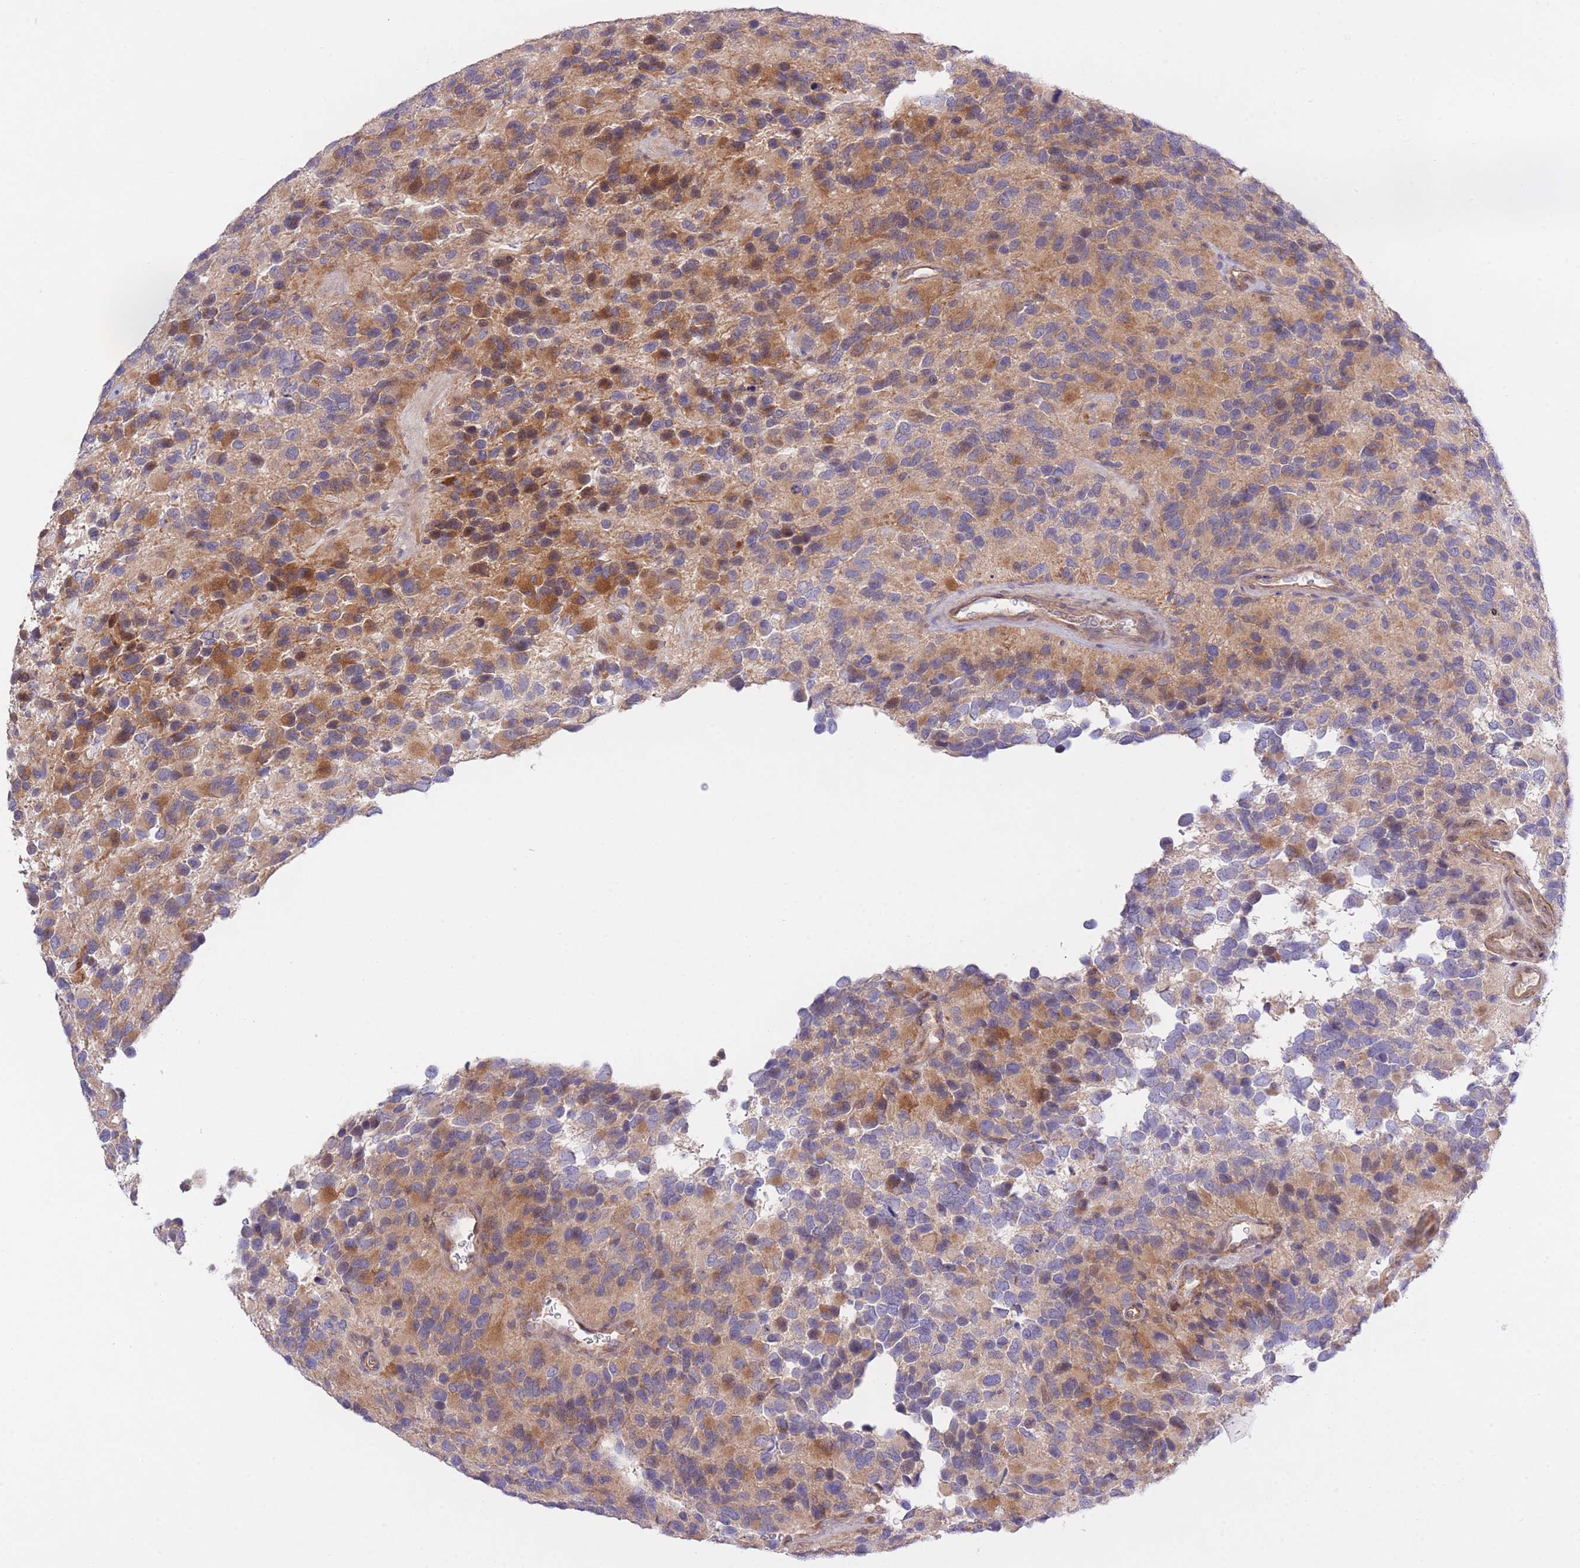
{"staining": {"intensity": "moderate", "quantity": "25%-75%", "location": "cytoplasmic/membranous"}, "tissue": "glioma", "cell_type": "Tumor cells", "image_type": "cancer", "snomed": [{"axis": "morphology", "description": "Glioma, malignant, High grade"}, {"axis": "topography", "description": "Brain"}], "caption": "Protein expression analysis of high-grade glioma (malignant) exhibits moderate cytoplasmic/membranous expression in approximately 25%-75% of tumor cells.", "gene": "CHAC1", "patient": {"sex": "male", "age": 77}}